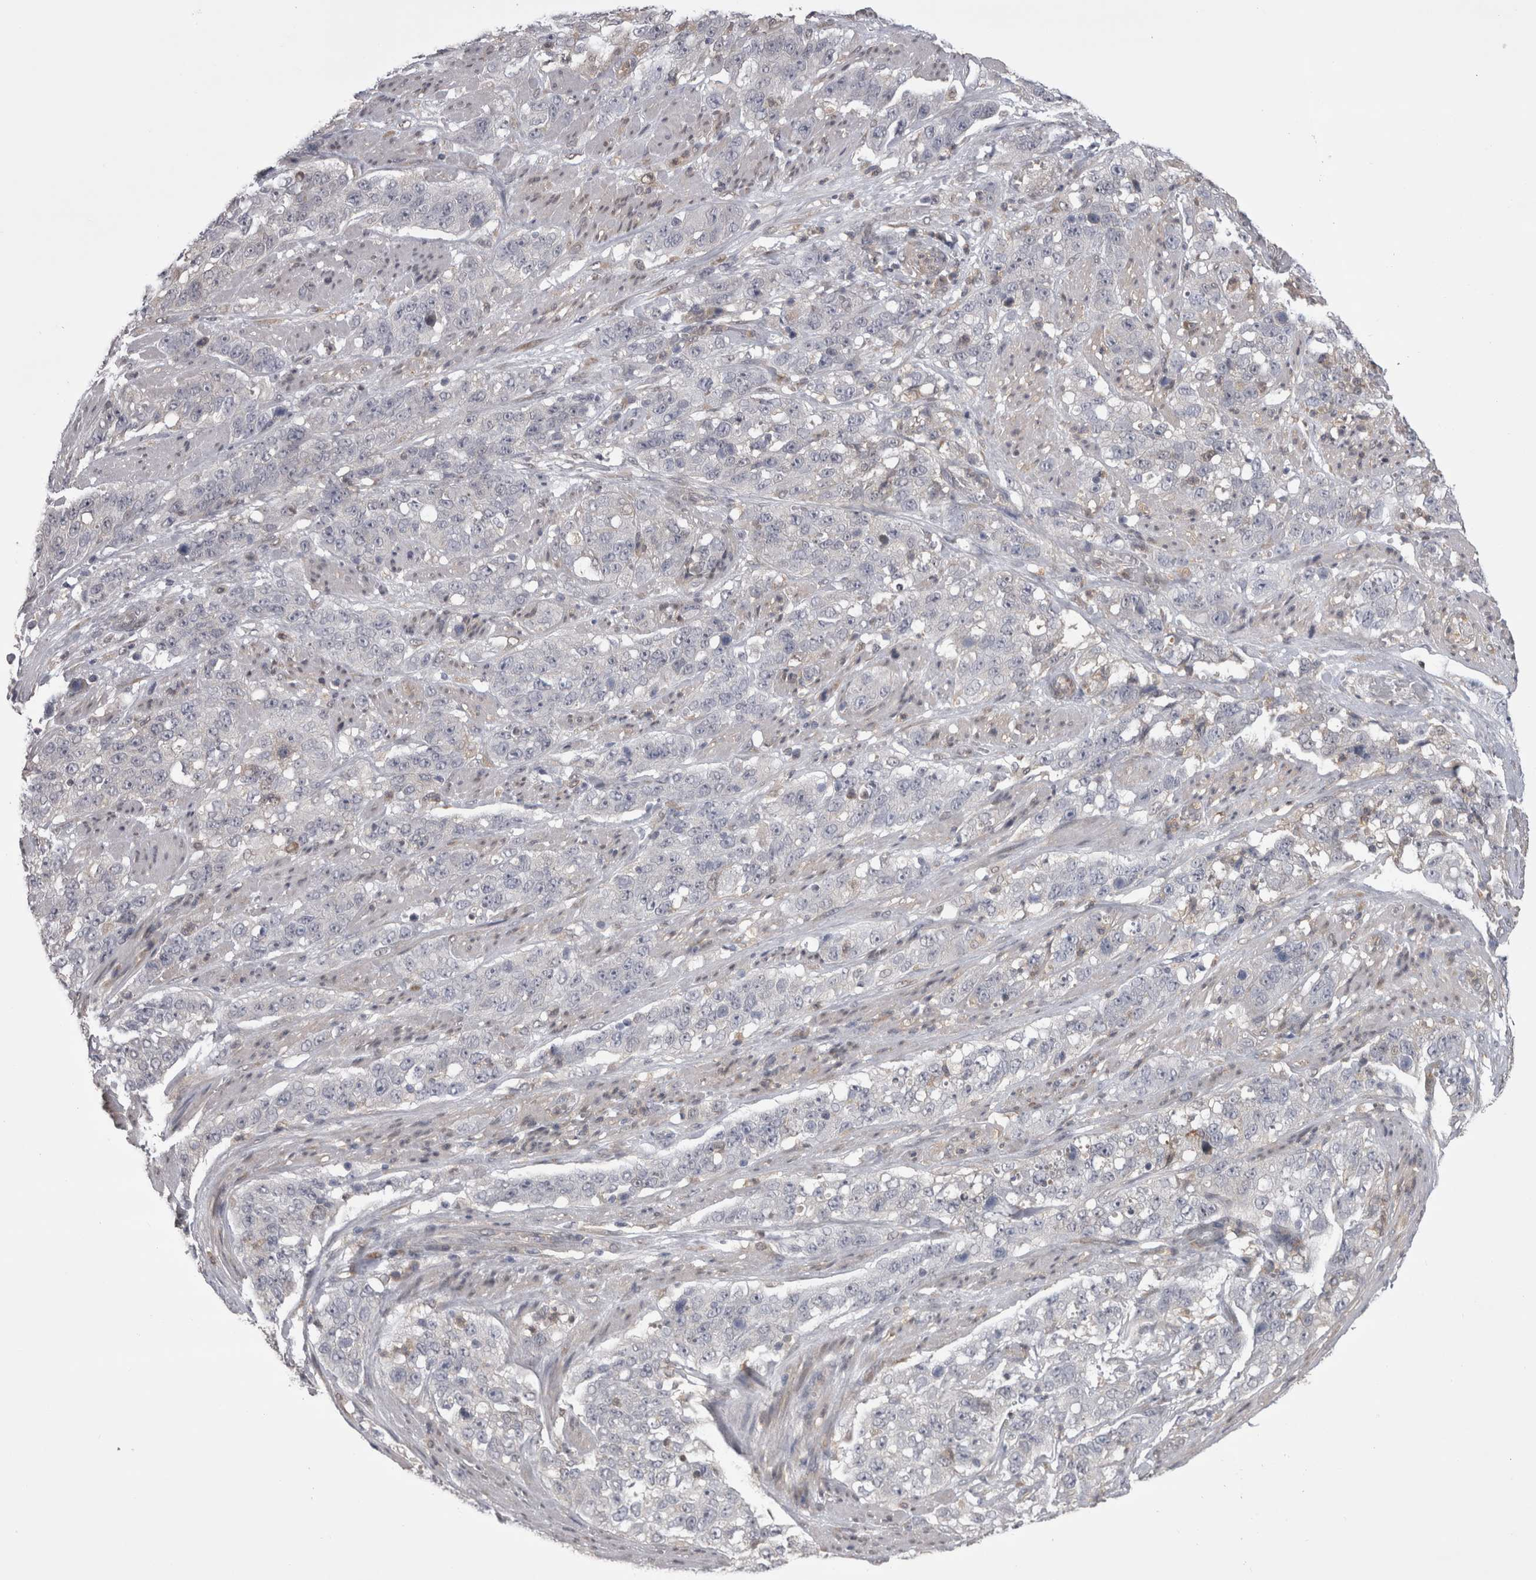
{"staining": {"intensity": "negative", "quantity": "none", "location": "none"}, "tissue": "stomach cancer", "cell_type": "Tumor cells", "image_type": "cancer", "snomed": [{"axis": "morphology", "description": "Adenocarcinoma, NOS"}, {"axis": "topography", "description": "Stomach"}], "caption": "This is an IHC image of adenocarcinoma (stomach). There is no expression in tumor cells.", "gene": "CHIC2", "patient": {"sex": "male", "age": 48}}